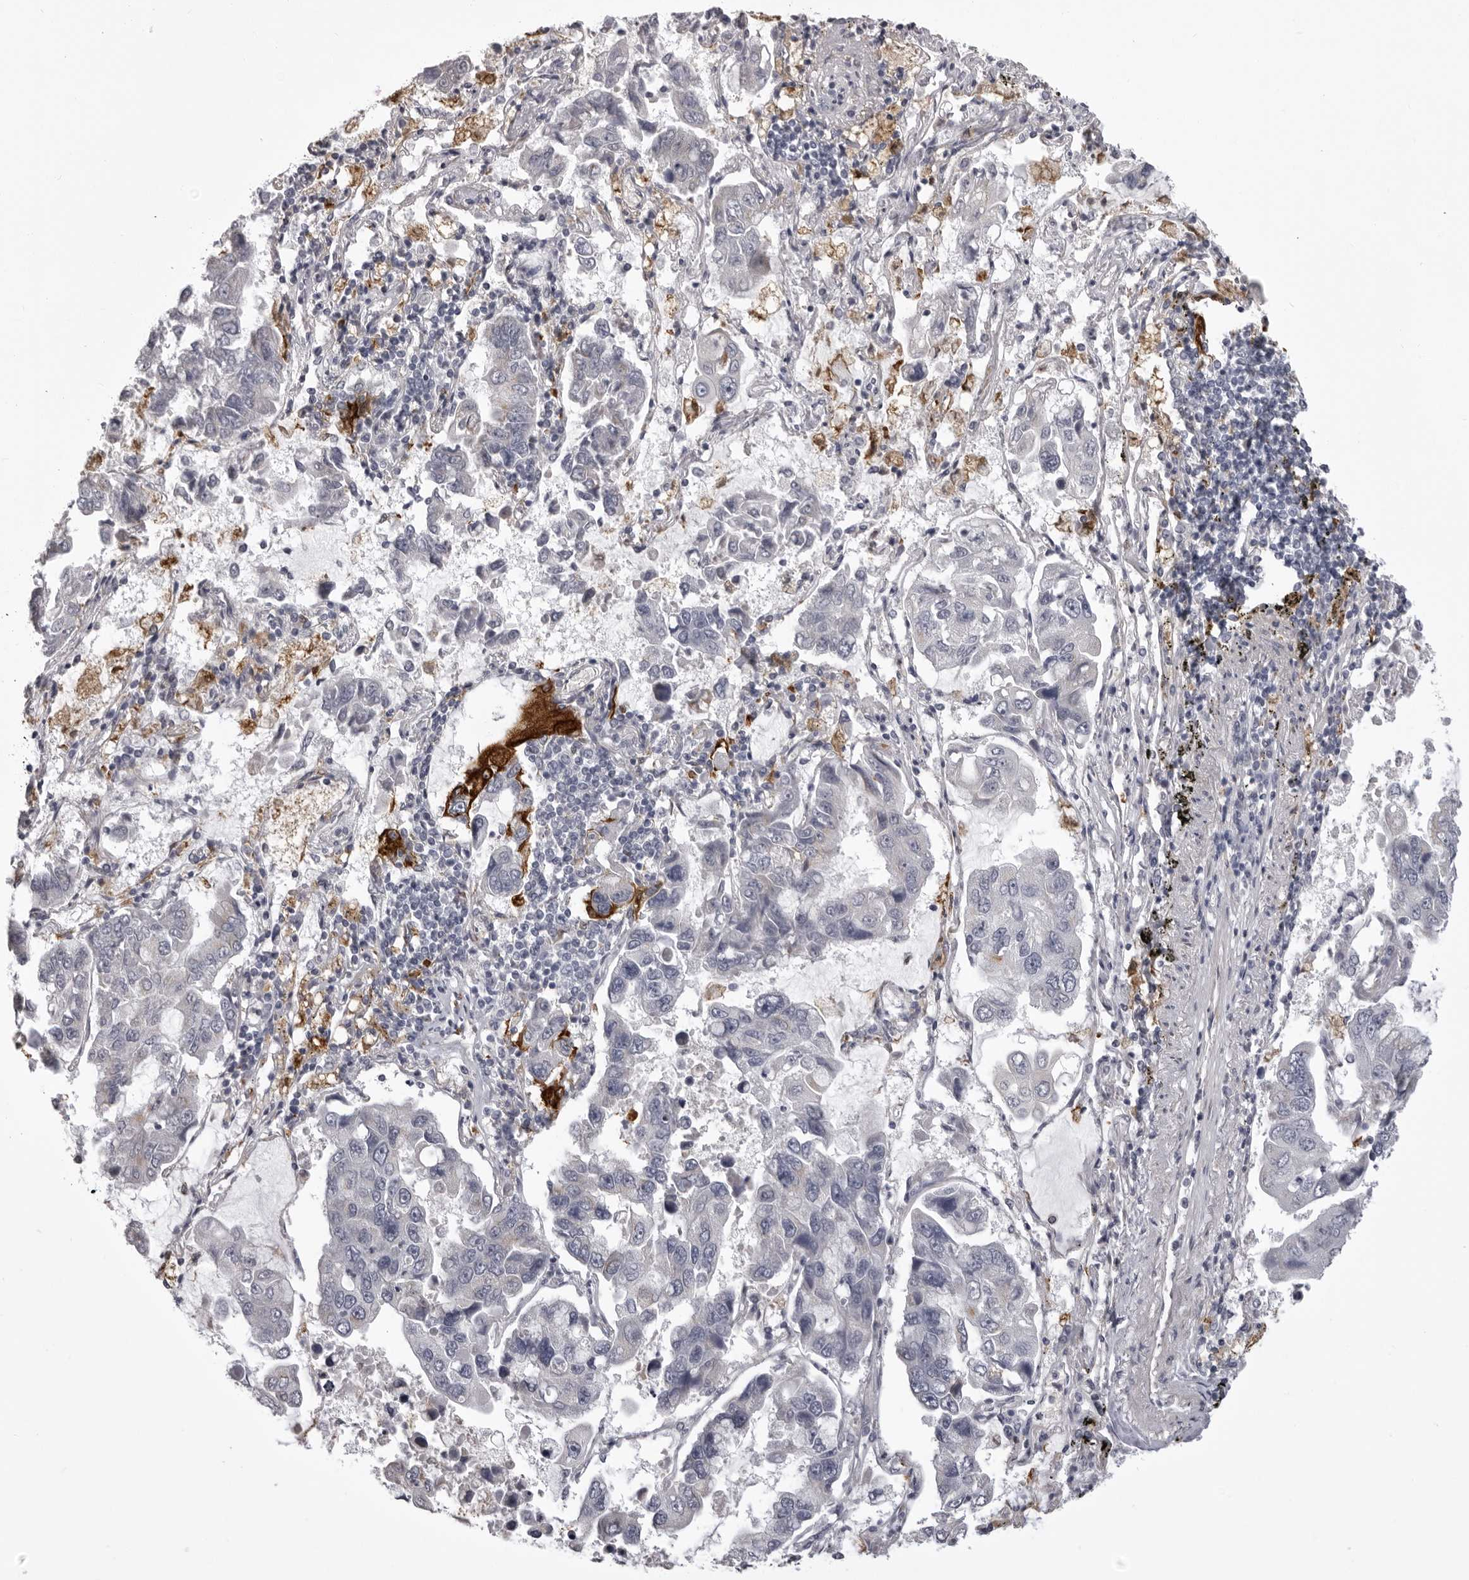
{"staining": {"intensity": "negative", "quantity": "none", "location": "none"}, "tissue": "lung cancer", "cell_type": "Tumor cells", "image_type": "cancer", "snomed": [{"axis": "morphology", "description": "Adenocarcinoma, NOS"}, {"axis": "topography", "description": "Lung"}], "caption": "Immunohistochemical staining of lung adenocarcinoma exhibits no significant expression in tumor cells.", "gene": "NCEH1", "patient": {"sex": "male", "age": 64}}